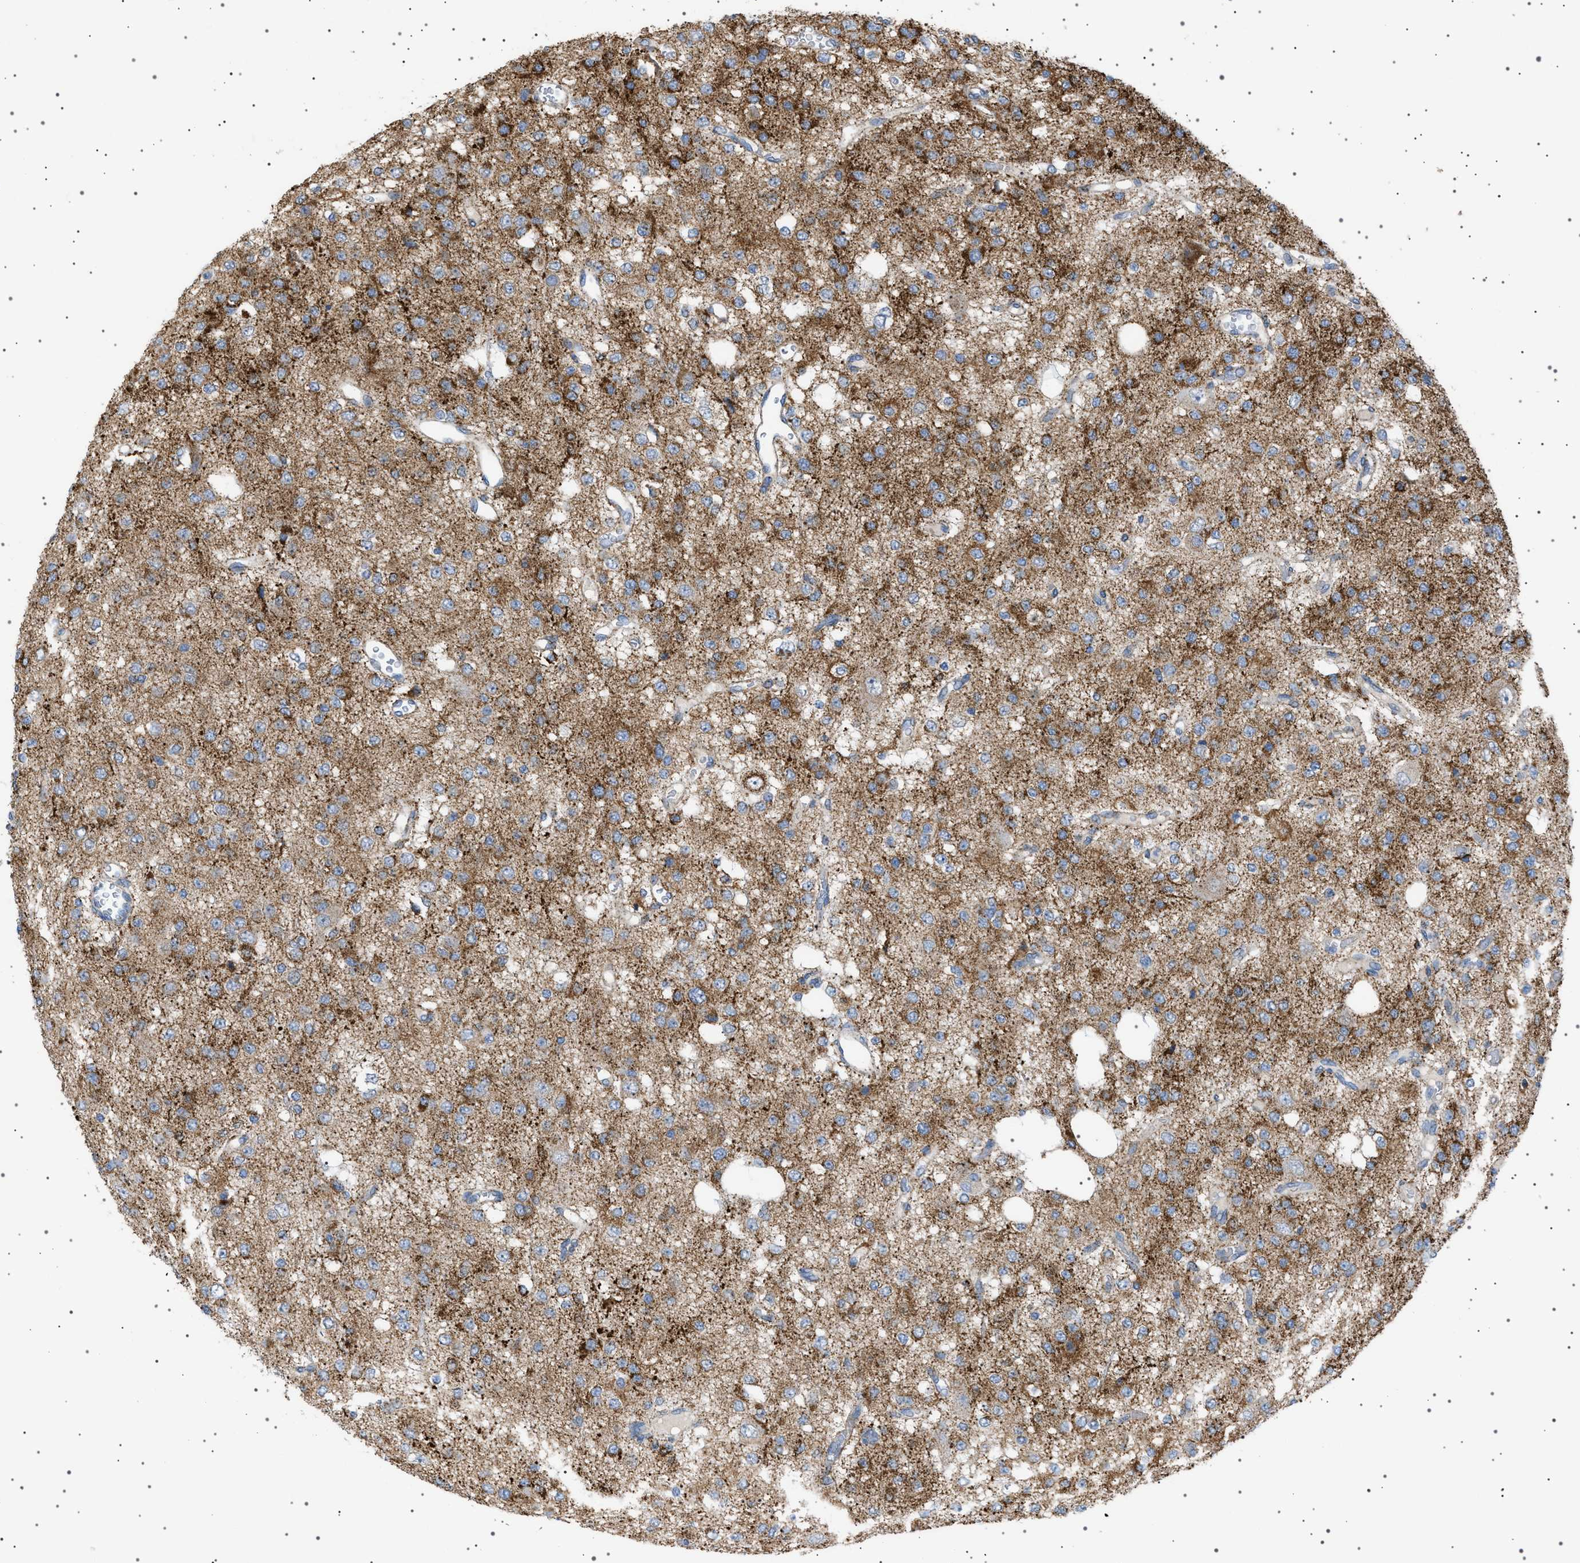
{"staining": {"intensity": "strong", "quantity": "<25%", "location": "cytoplasmic/membranous"}, "tissue": "glioma", "cell_type": "Tumor cells", "image_type": "cancer", "snomed": [{"axis": "morphology", "description": "Glioma, malignant, Low grade"}, {"axis": "topography", "description": "Brain"}], "caption": "A brown stain labels strong cytoplasmic/membranous expression of a protein in glioma tumor cells.", "gene": "UBXN8", "patient": {"sex": "male", "age": 38}}